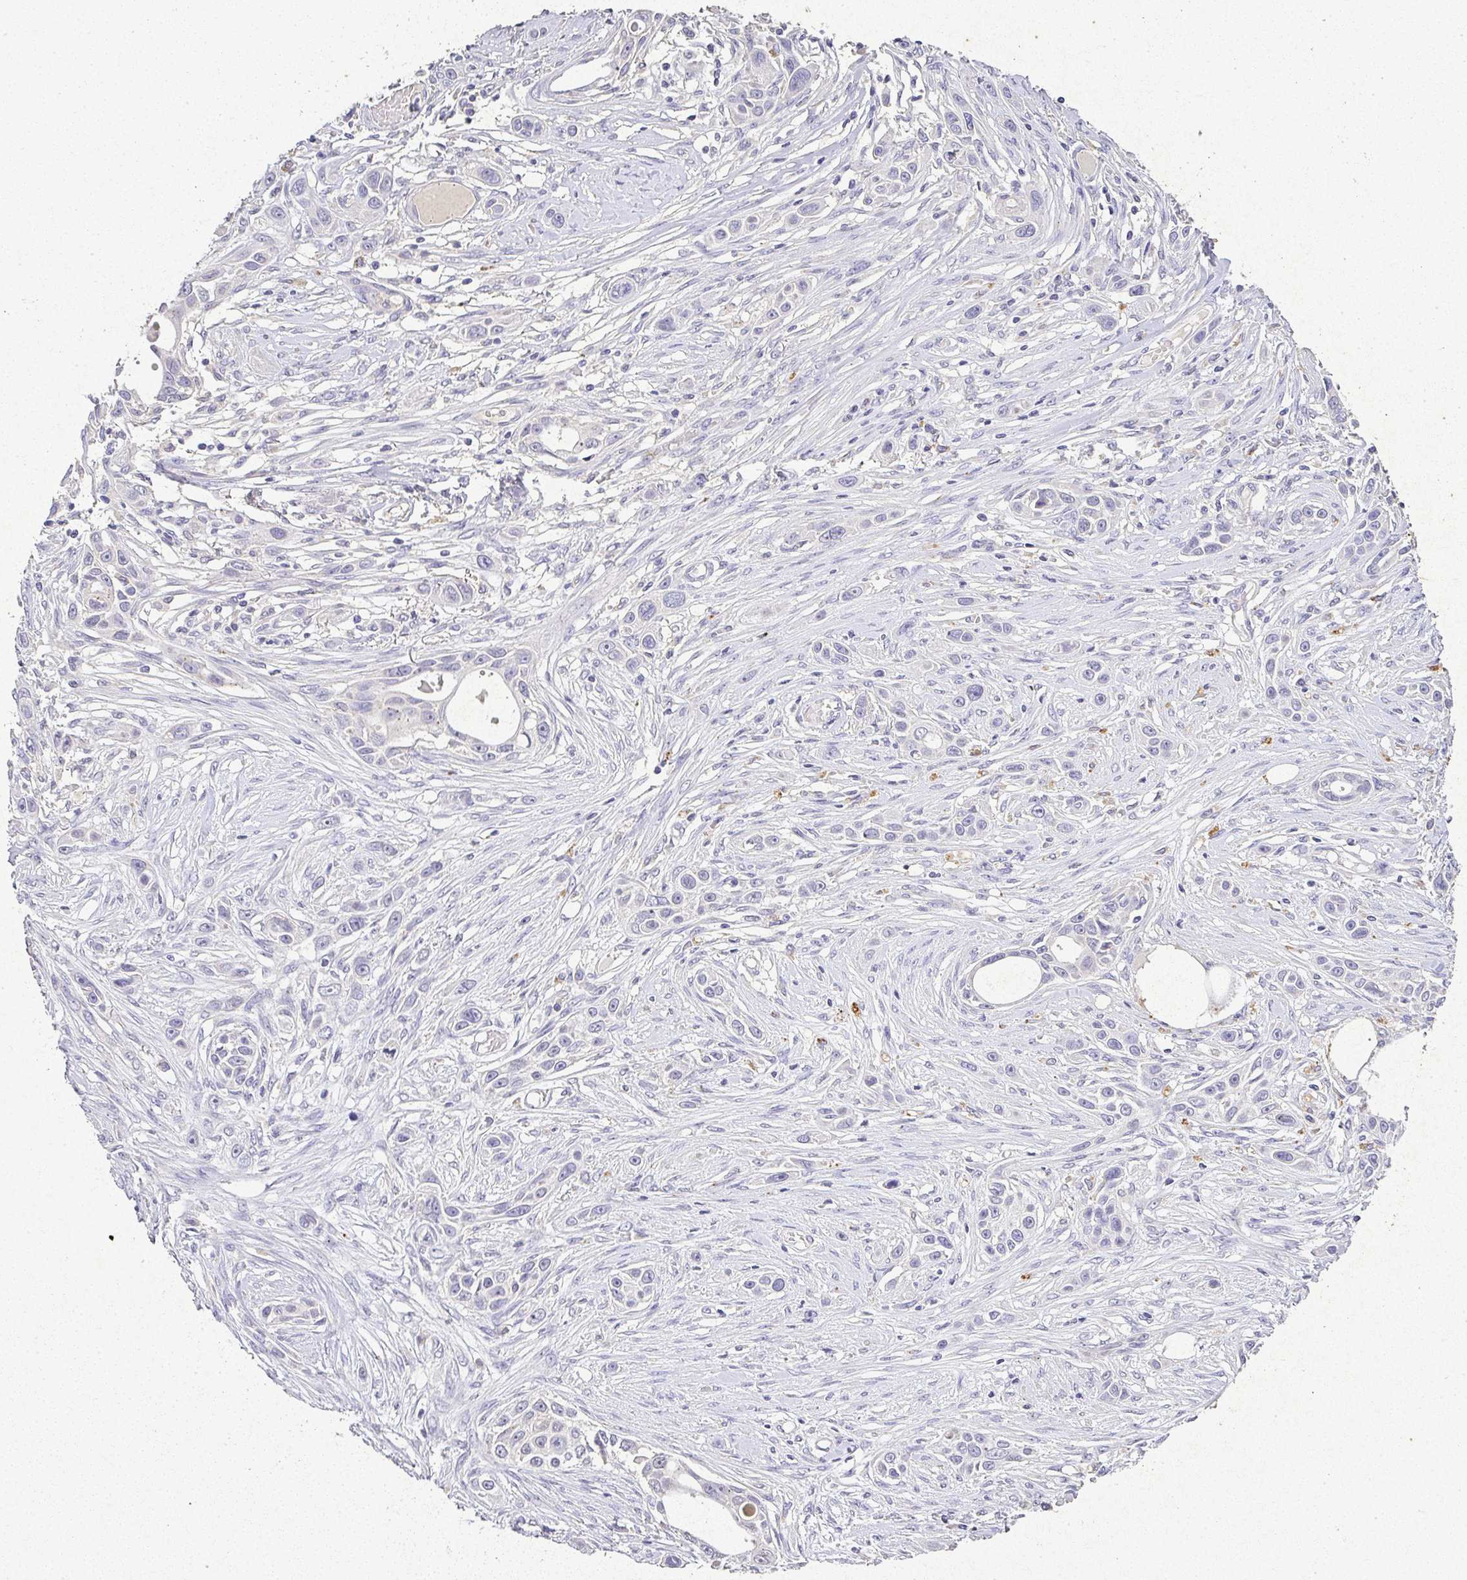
{"staining": {"intensity": "negative", "quantity": "none", "location": "none"}, "tissue": "skin cancer", "cell_type": "Tumor cells", "image_type": "cancer", "snomed": [{"axis": "morphology", "description": "Squamous cell carcinoma, NOS"}, {"axis": "topography", "description": "Skin"}], "caption": "Immunohistochemistry (IHC) of squamous cell carcinoma (skin) reveals no positivity in tumor cells.", "gene": "RPS2", "patient": {"sex": "female", "age": 69}}